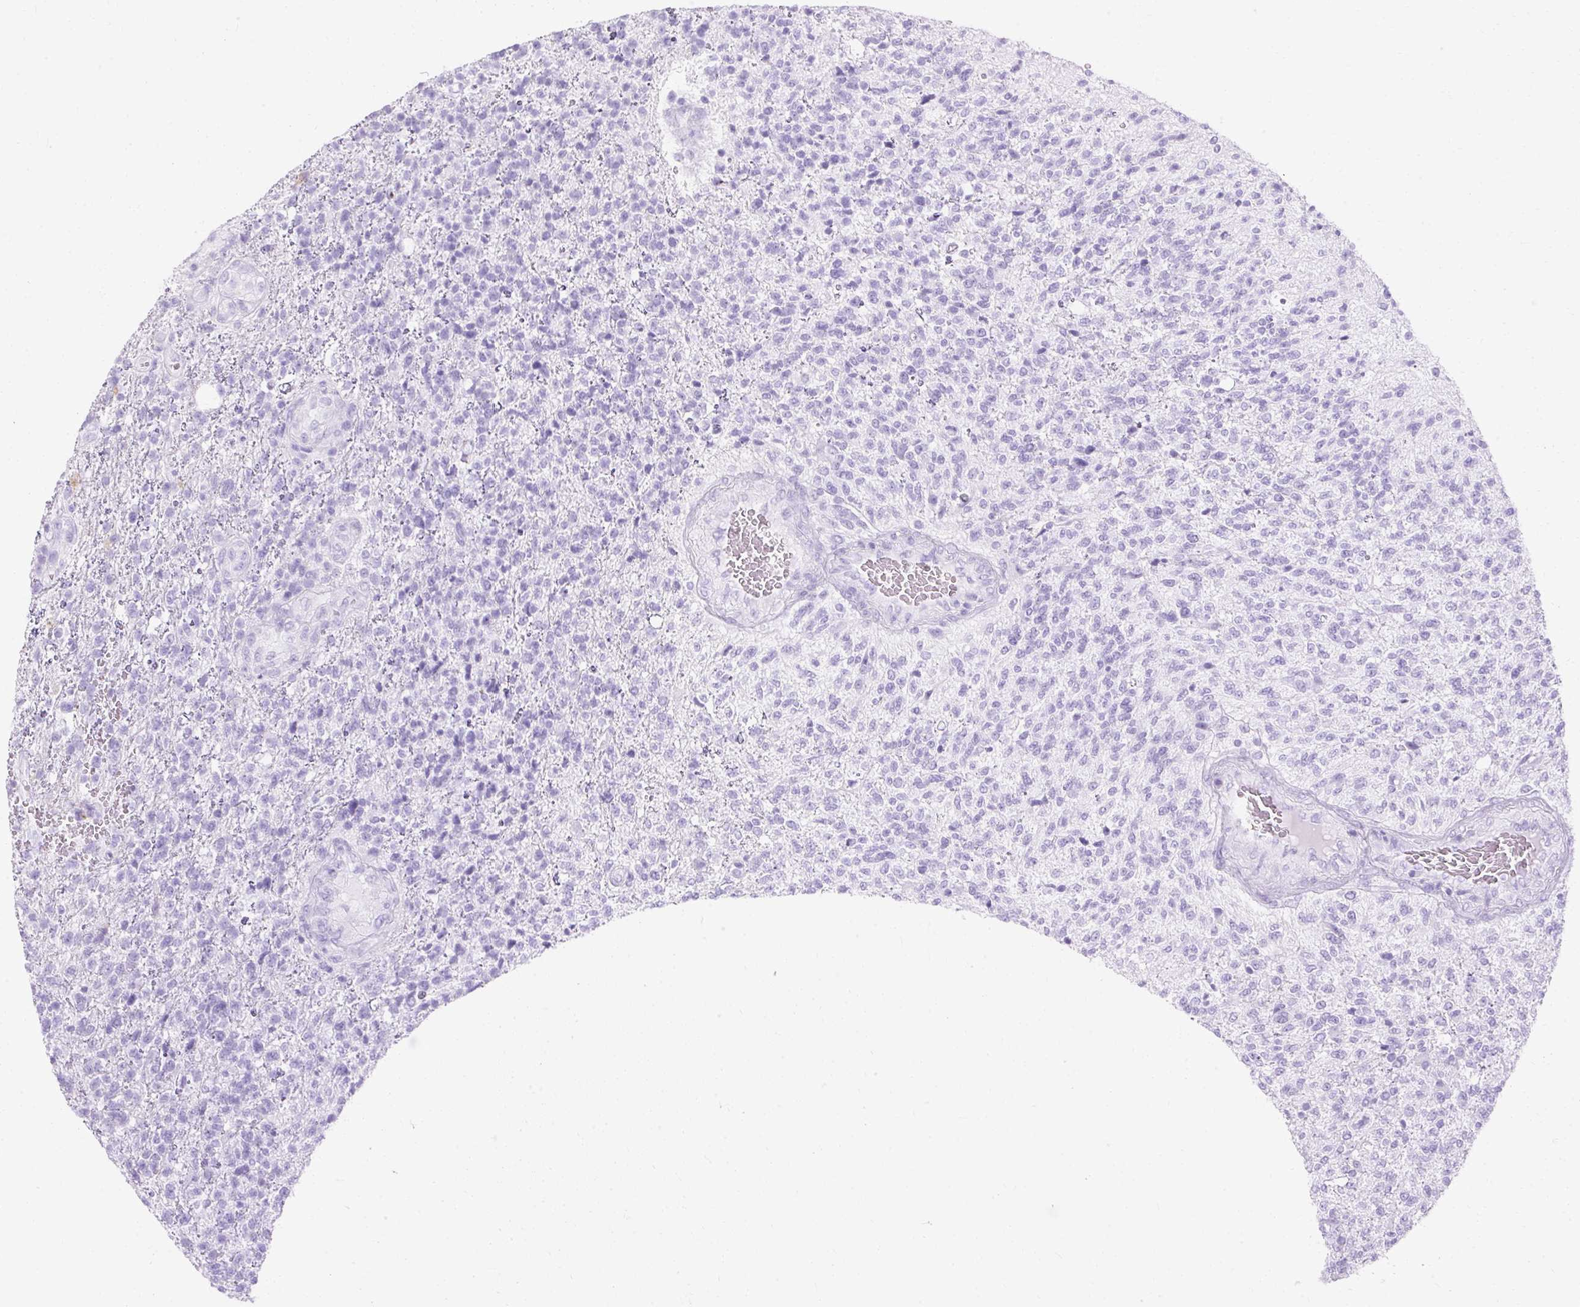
{"staining": {"intensity": "negative", "quantity": "none", "location": "none"}, "tissue": "glioma", "cell_type": "Tumor cells", "image_type": "cancer", "snomed": [{"axis": "morphology", "description": "Glioma, malignant, High grade"}, {"axis": "topography", "description": "Brain"}], "caption": "IHC of glioma displays no expression in tumor cells.", "gene": "HSD11B1", "patient": {"sex": "male", "age": 56}}